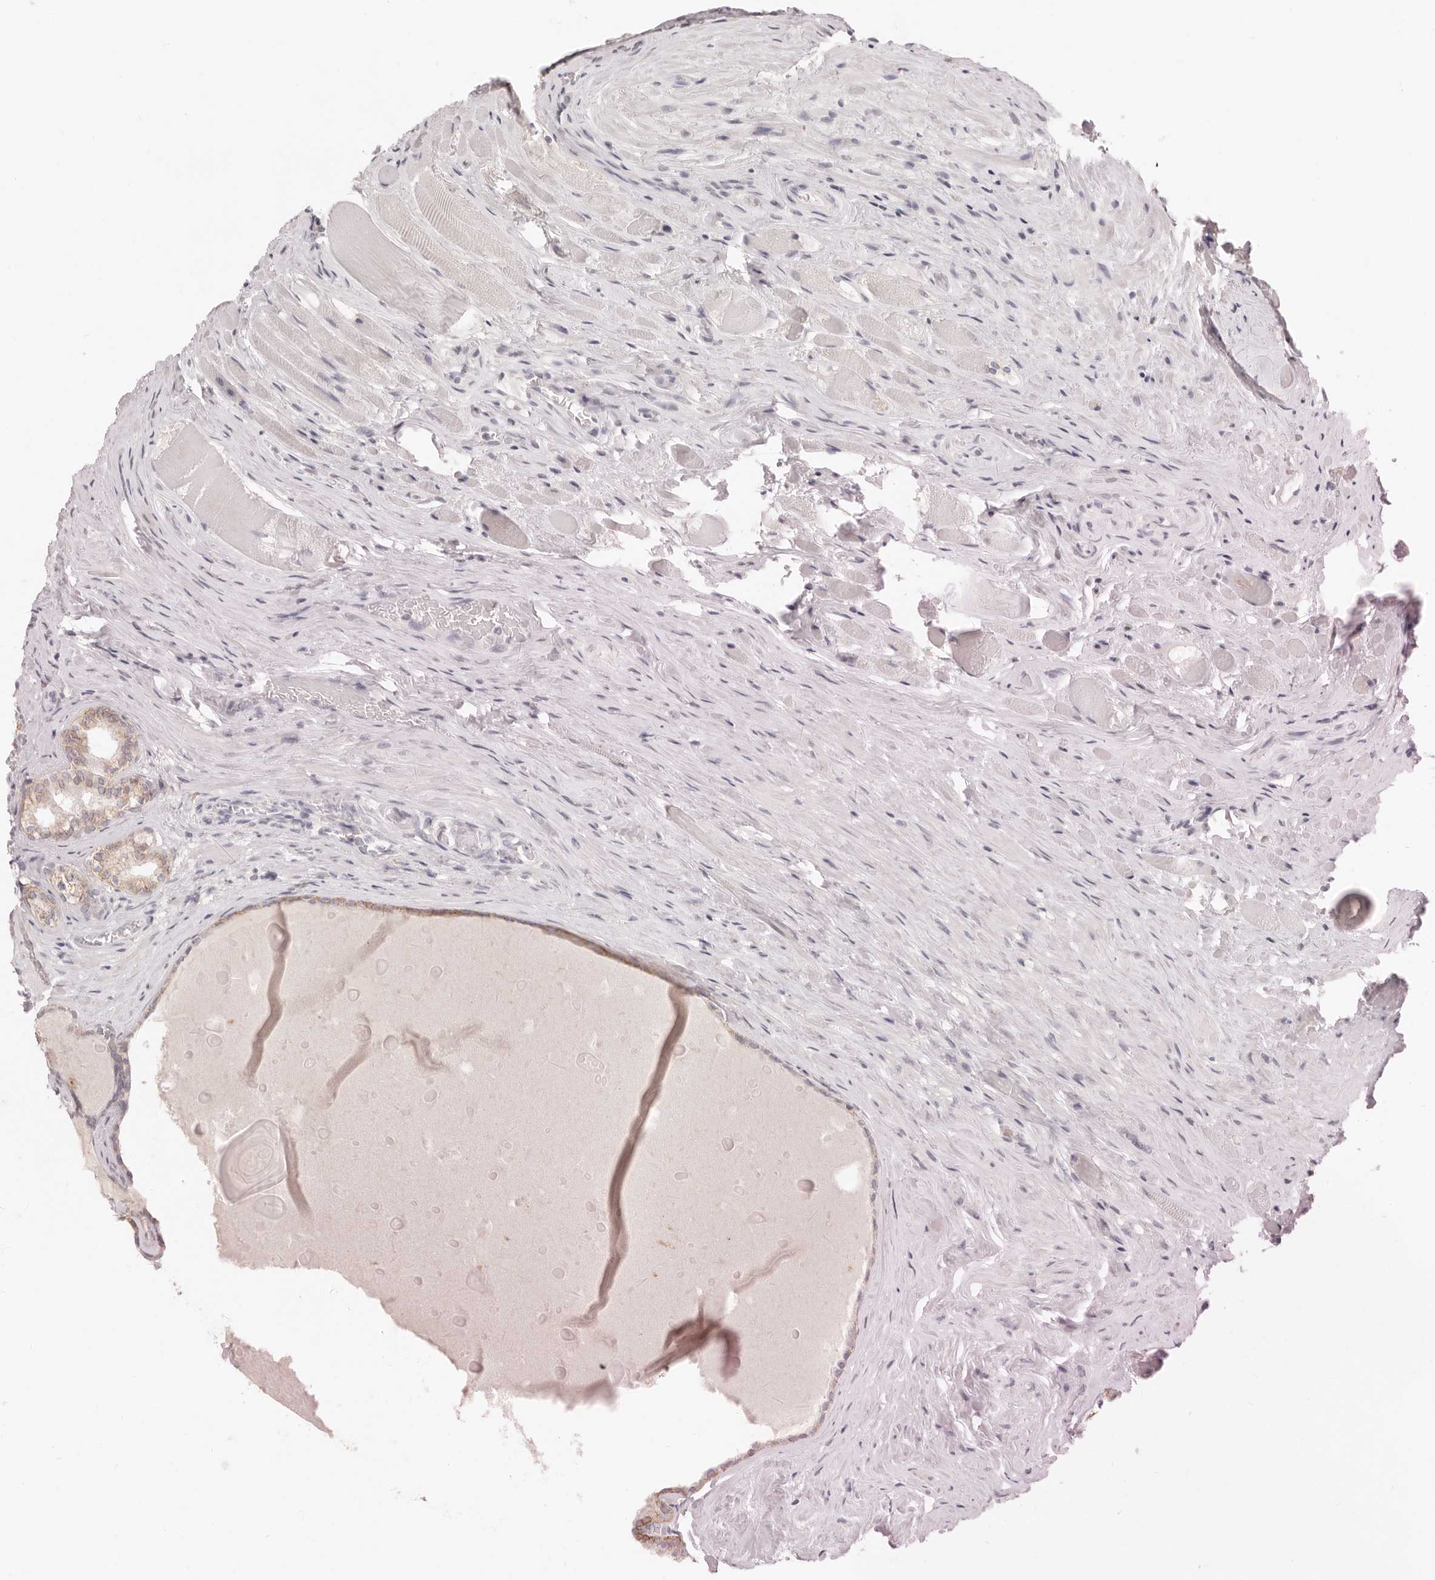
{"staining": {"intensity": "weak", "quantity": ">75%", "location": "cytoplasmic/membranous"}, "tissue": "prostate cancer", "cell_type": "Tumor cells", "image_type": "cancer", "snomed": [{"axis": "morphology", "description": "Adenocarcinoma, Low grade"}, {"axis": "topography", "description": "Prostate"}], "caption": "Human low-grade adenocarcinoma (prostate) stained with a brown dye displays weak cytoplasmic/membranous positive positivity in about >75% of tumor cells.", "gene": "EPCAM", "patient": {"sex": "male", "age": 72}}